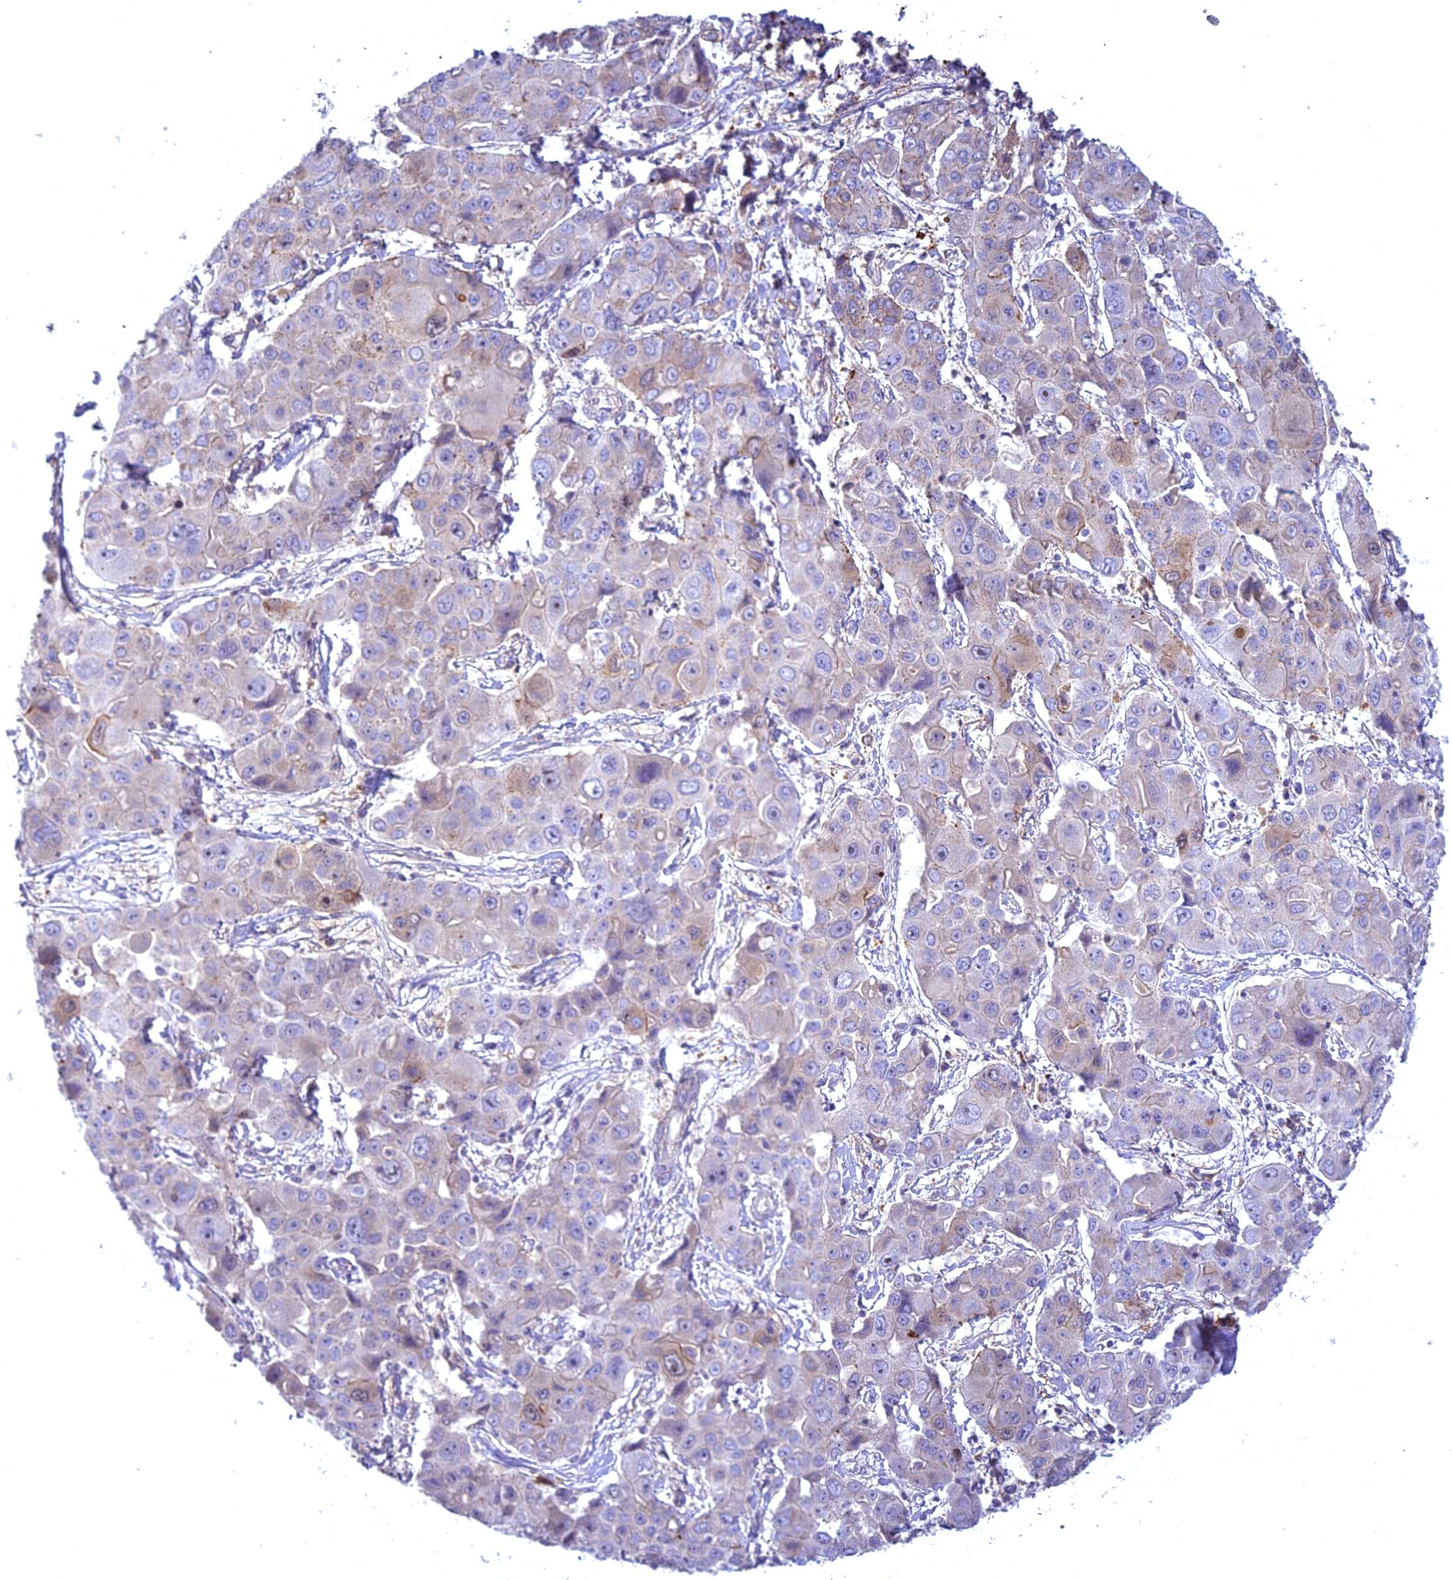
{"staining": {"intensity": "weak", "quantity": "<25%", "location": "cytoplasmic/membranous"}, "tissue": "liver cancer", "cell_type": "Tumor cells", "image_type": "cancer", "snomed": [{"axis": "morphology", "description": "Cholangiocarcinoma"}, {"axis": "topography", "description": "Liver"}], "caption": "Tumor cells are negative for protein expression in human liver cholangiocarcinoma.", "gene": "CENPV", "patient": {"sex": "male", "age": 67}}